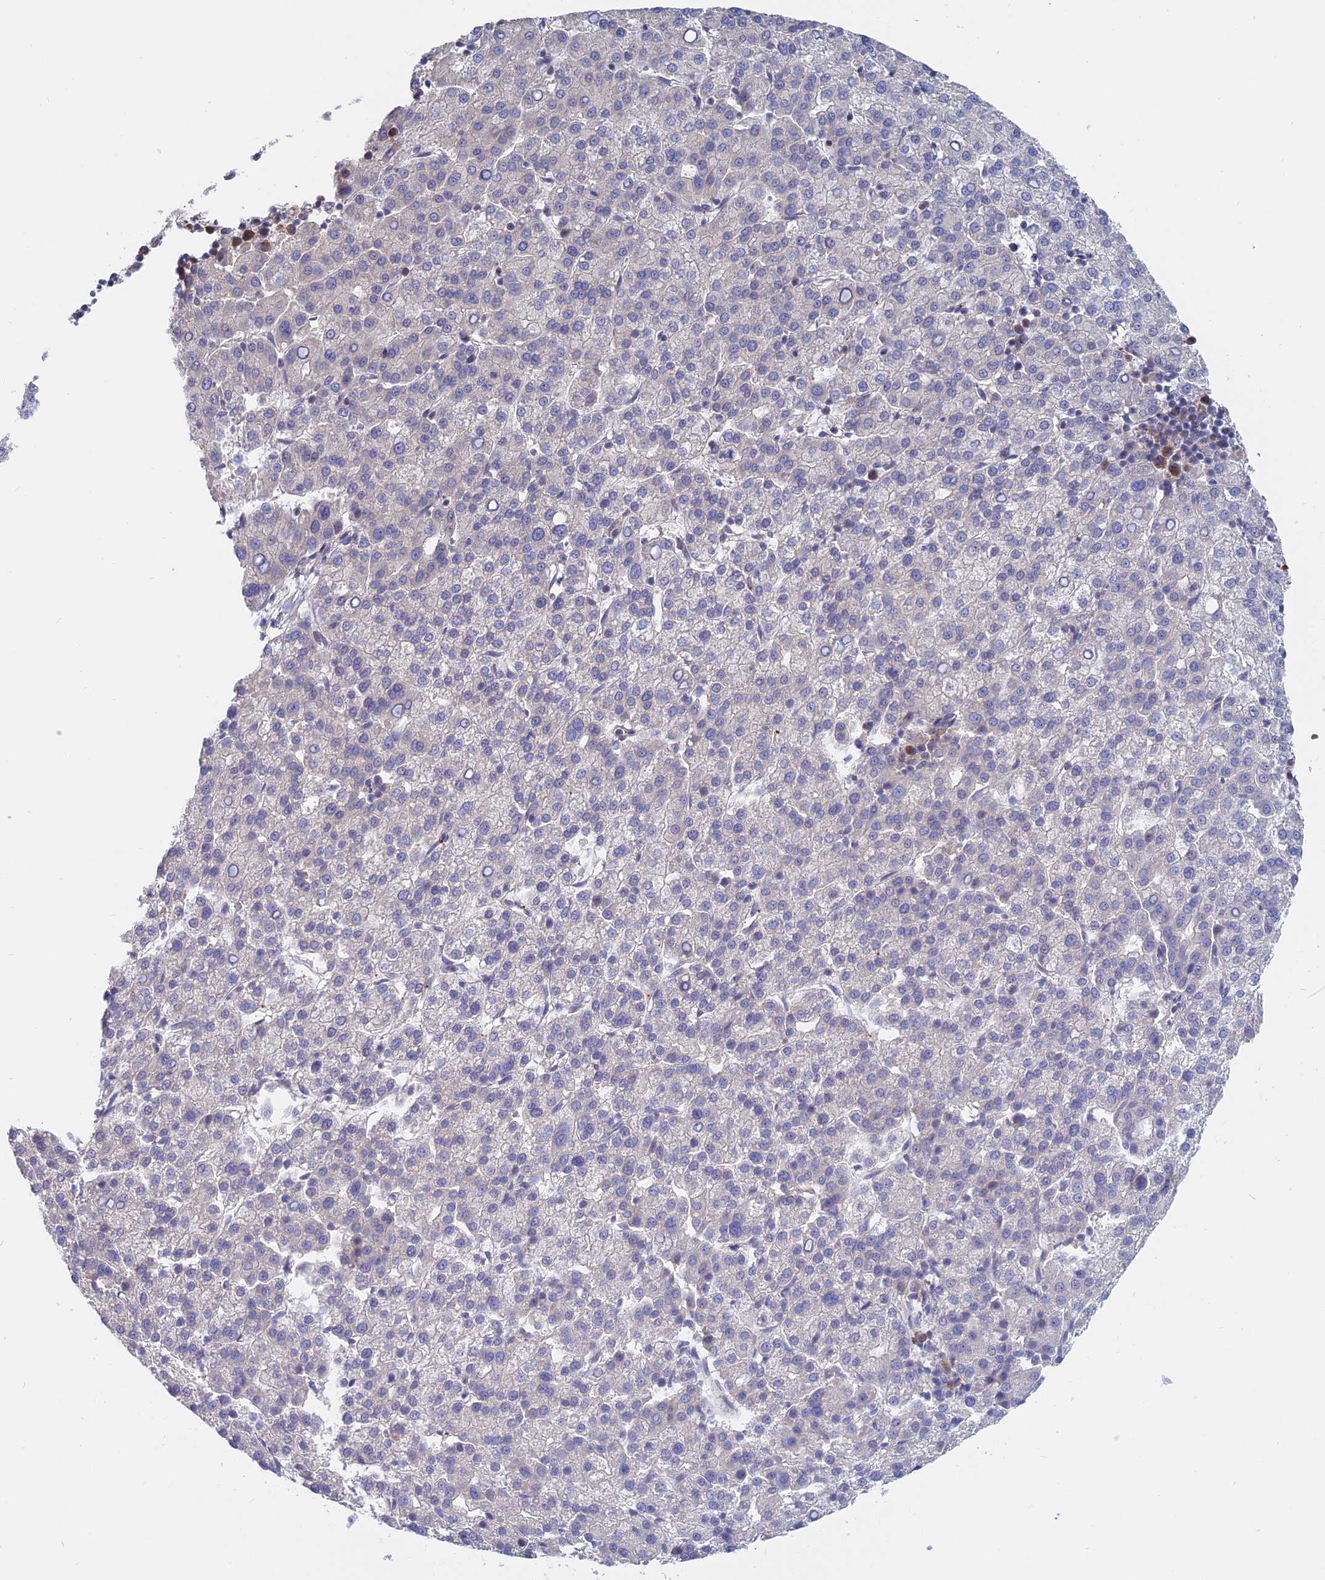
{"staining": {"intensity": "negative", "quantity": "none", "location": "none"}, "tissue": "liver cancer", "cell_type": "Tumor cells", "image_type": "cancer", "snomed": [{"axis": "morphology", "description": "Carcinoma, Hepatocellular, NOS"}, {"axis": "topography", "description": "Liver"}], "caption": "The immunohistochemistry histopathology image has no significant staining in tumor cells of hepatocellular carcinoma (liver) tissue. Brightfield microscopy of immunohistochemistry stained with DAB (3,3'-diaminobenzidine) (brown) and hematoxylin (blue), captured at high magnification.", "gene": "IL21R", "patient": {"sex": "female", "age": 58}}